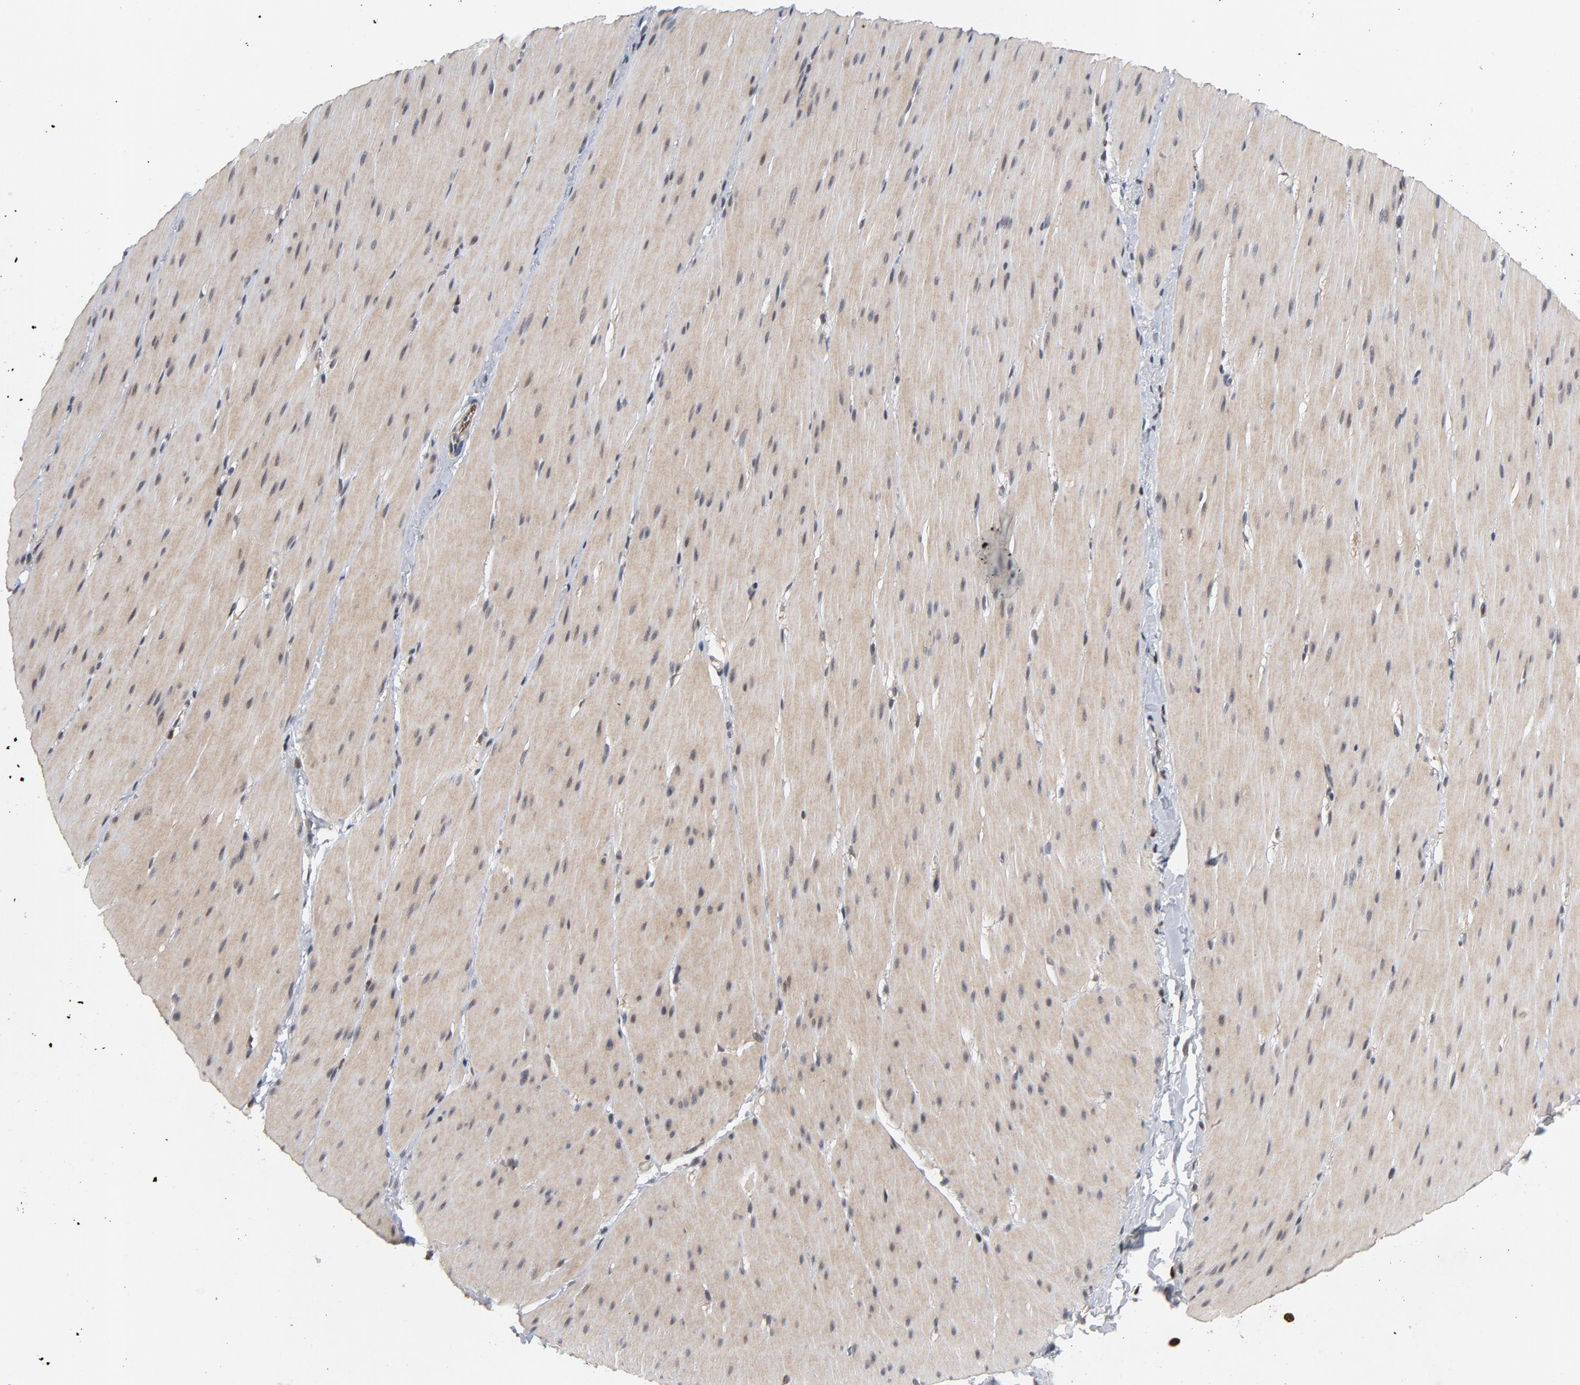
{"staining": {"intensity": "negative", "quantity": "none", "location": "none"}, "tissue": "smooth muscle", "cell_type": "Smooth muscle cells", "image_type": "normal", "snomed": [{"axis": "morphology", "description": "Normal tissue, NOS"}, {"axis": "topography", "description": "Smooth muscle"}, {"axis": "topography", "description": "Colon"}], "caption": "Benign smooth muscle was stained to show a protein in brown. There is no significant staining in smooth muscle cells.", "gene": "RTL5", "patient": {"sex": "male", "age": 67}}